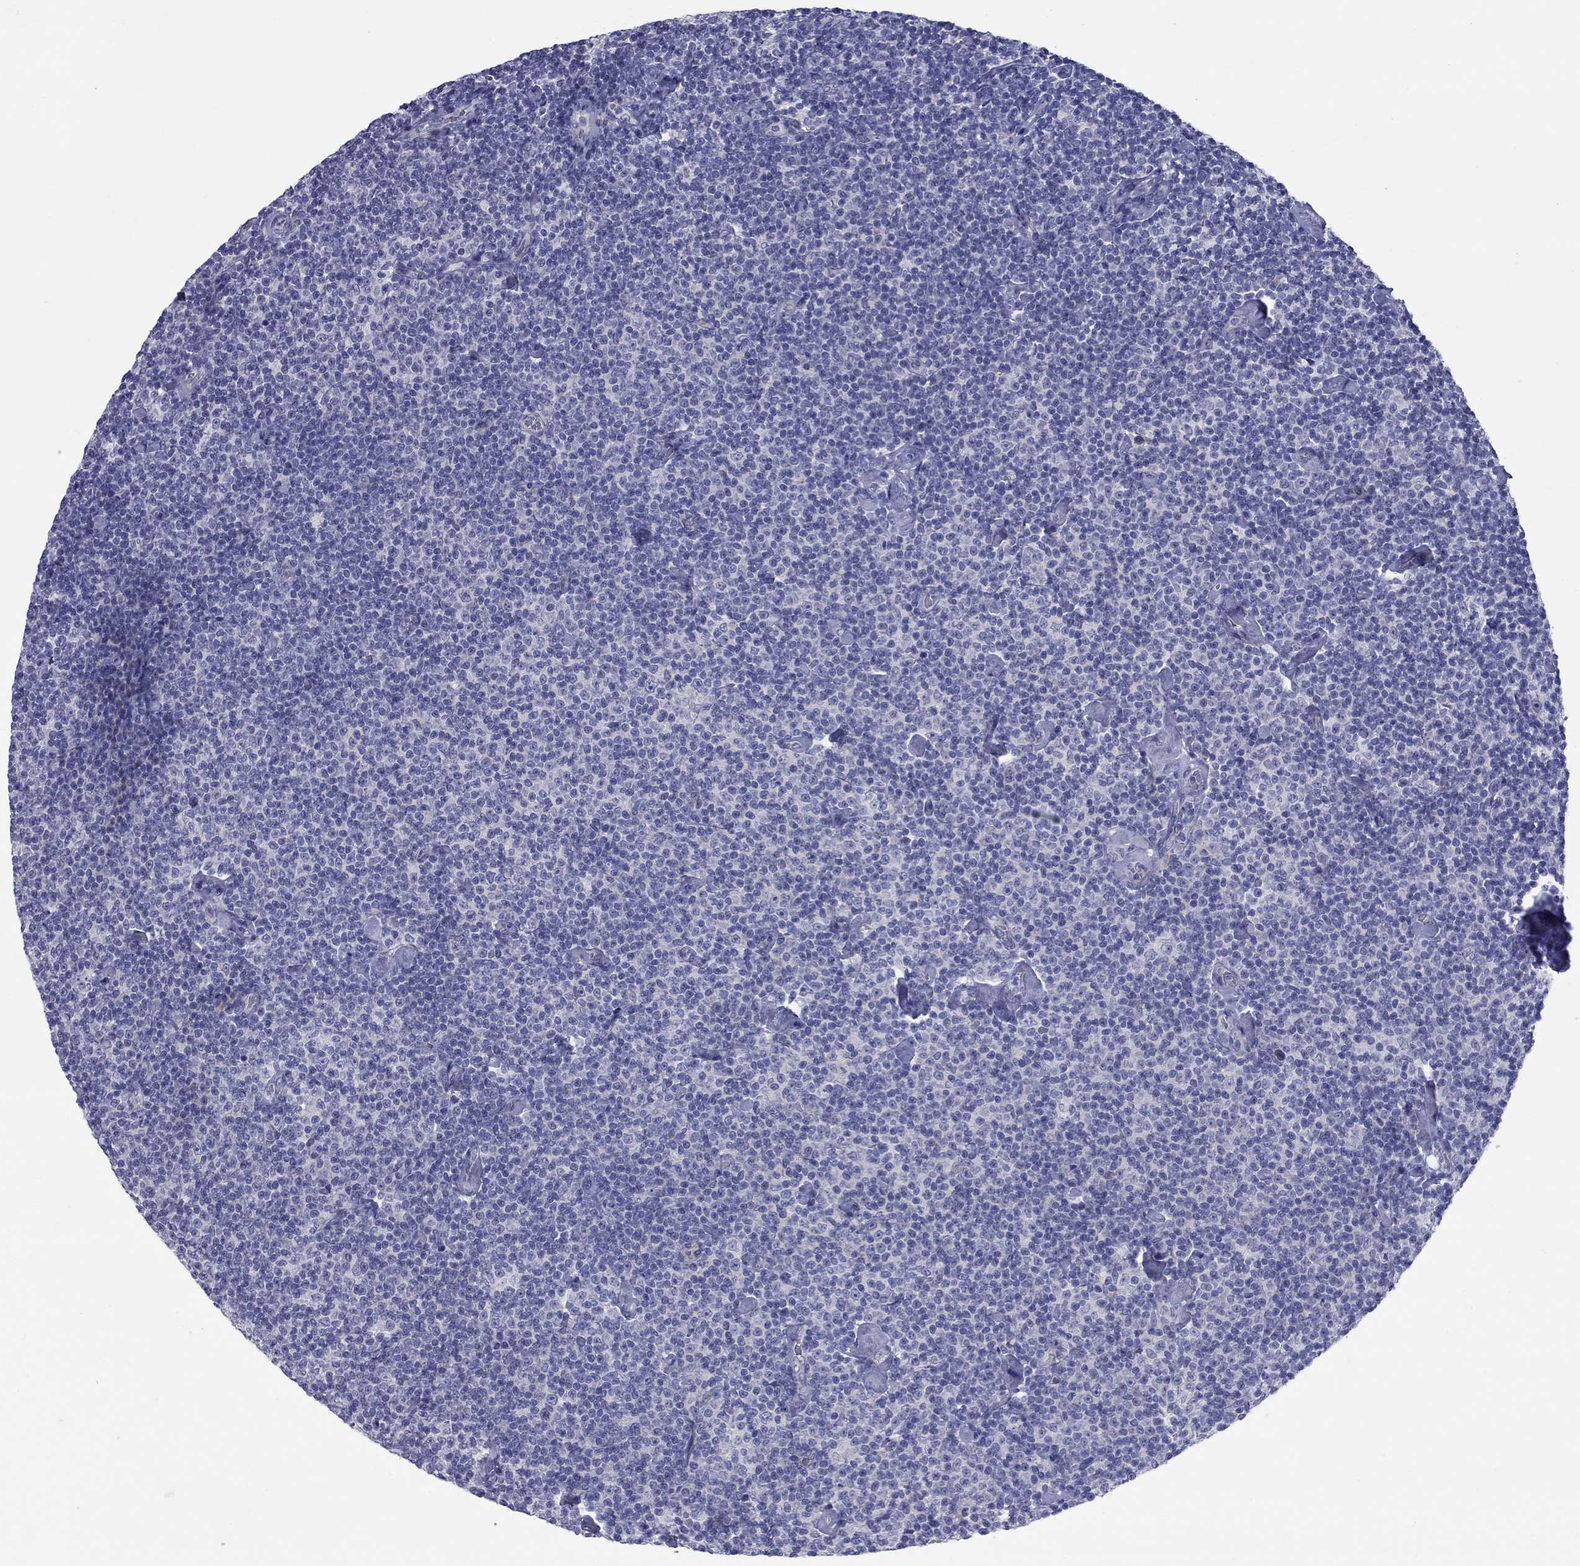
{"staining": {"intensity": "negative", "quantity": "none", "location": "none"}, "tissue": "lymphoma", "cell_type": "Tumor cells", "image_type": "cancer", "snomed": [{"axis": "morphology", "description": "Malignant lymphoma, non-Hodgkin's type, Low grade"}, {"axis": "topography", "description": "Lymph node"}], "caption": "This is a photomicrograph of immunohistochemistry staining of lymphoma, which shows no positivity in tumor cells.", "gene": "UNC119B", "patient": {"sex": "male", "age": 81}}